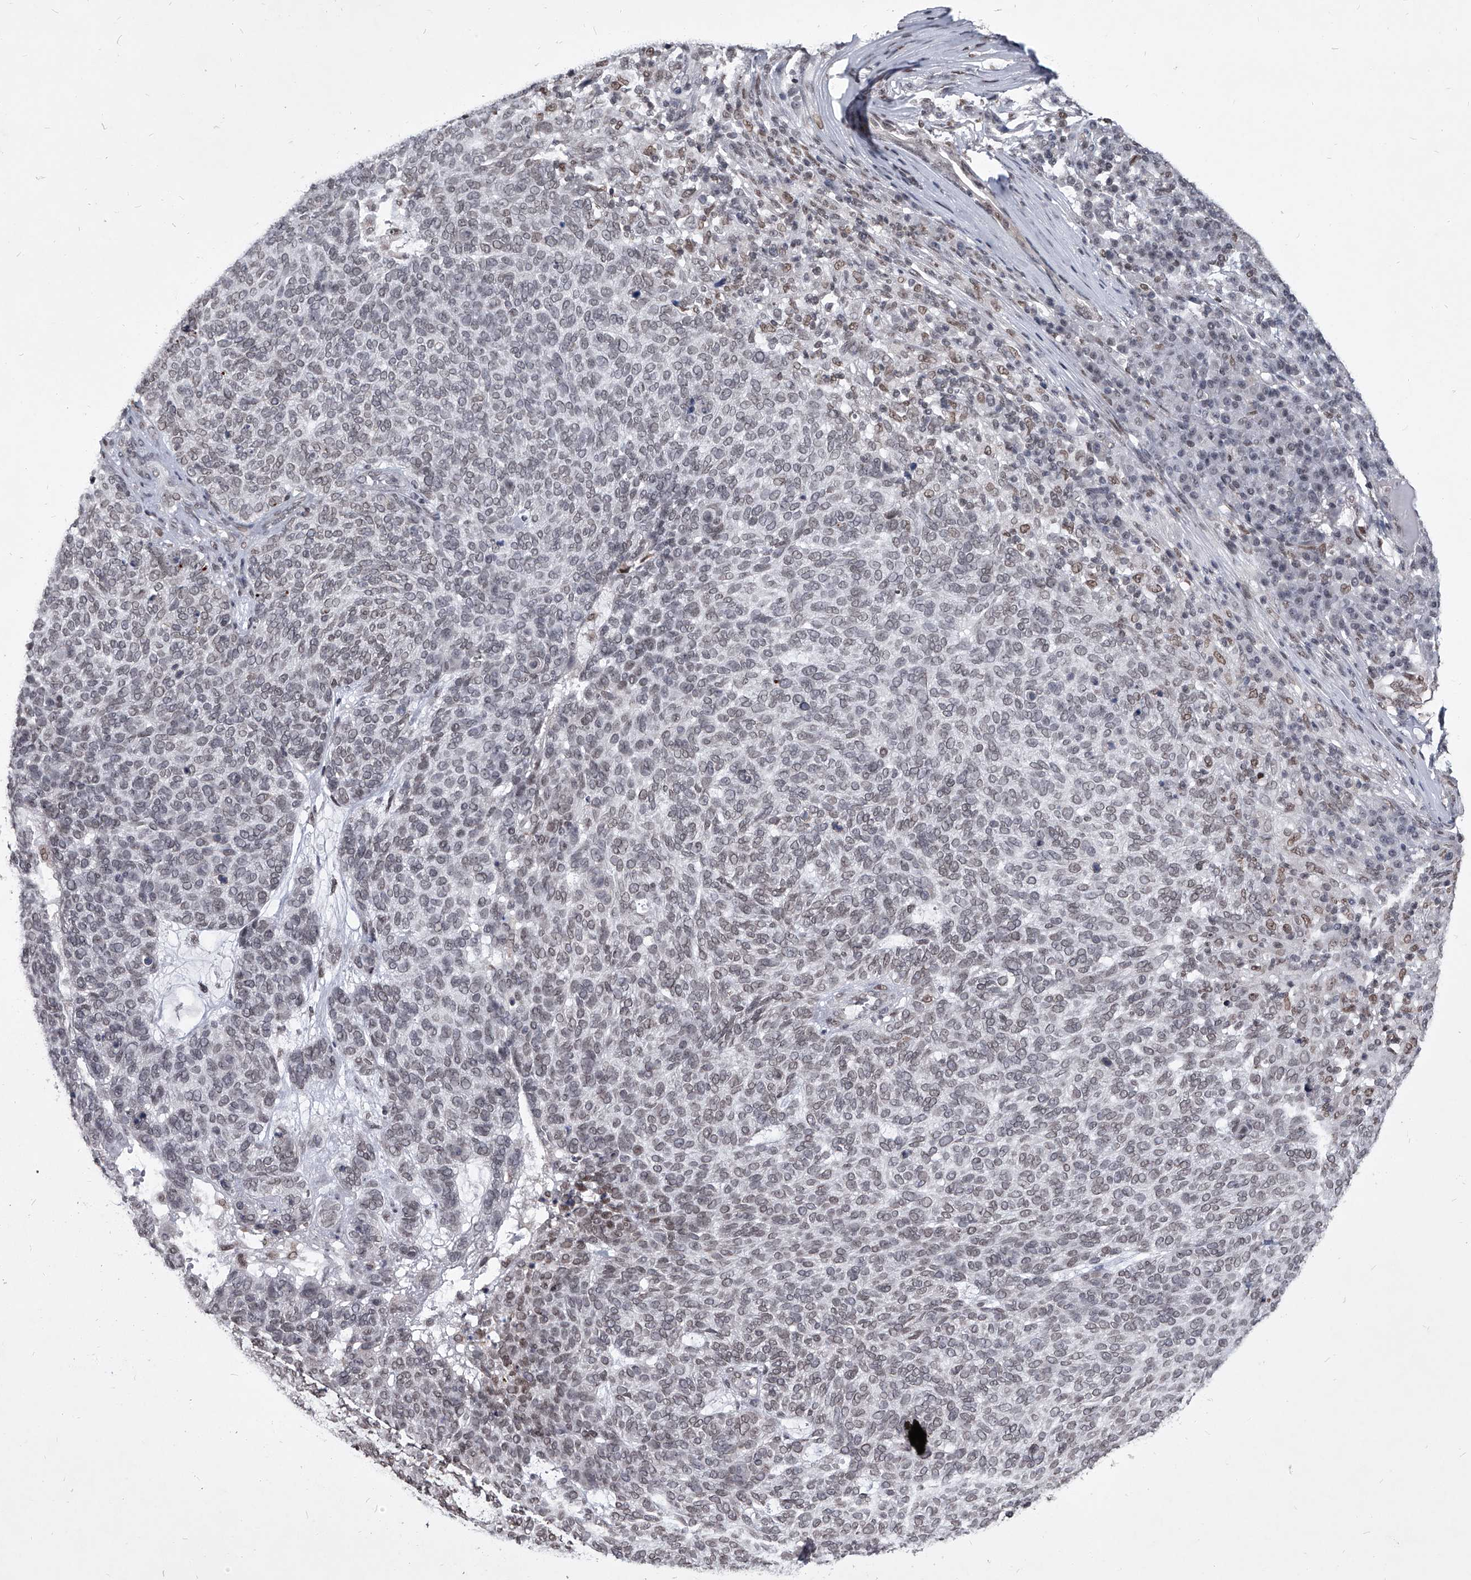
{"staining": {"intensity": "weak", "quantity": "<25%", "location": "nuclear"}, "tissue": "skin cancer", "cell_type": "Tumor cells", "image_type": "cancer", "snomed": [{"axis": "morphology", "description": "Squamous cell carcinoma, NOS"}, {"axis": "topography", "description": "Skin"}], "caption": "Protein analysis of squamous cell carcinoma (skin) reveals no significant staining in tumor cells.", "gene": "PPIL4", "patient": {"sex": "female", "age": 90}}